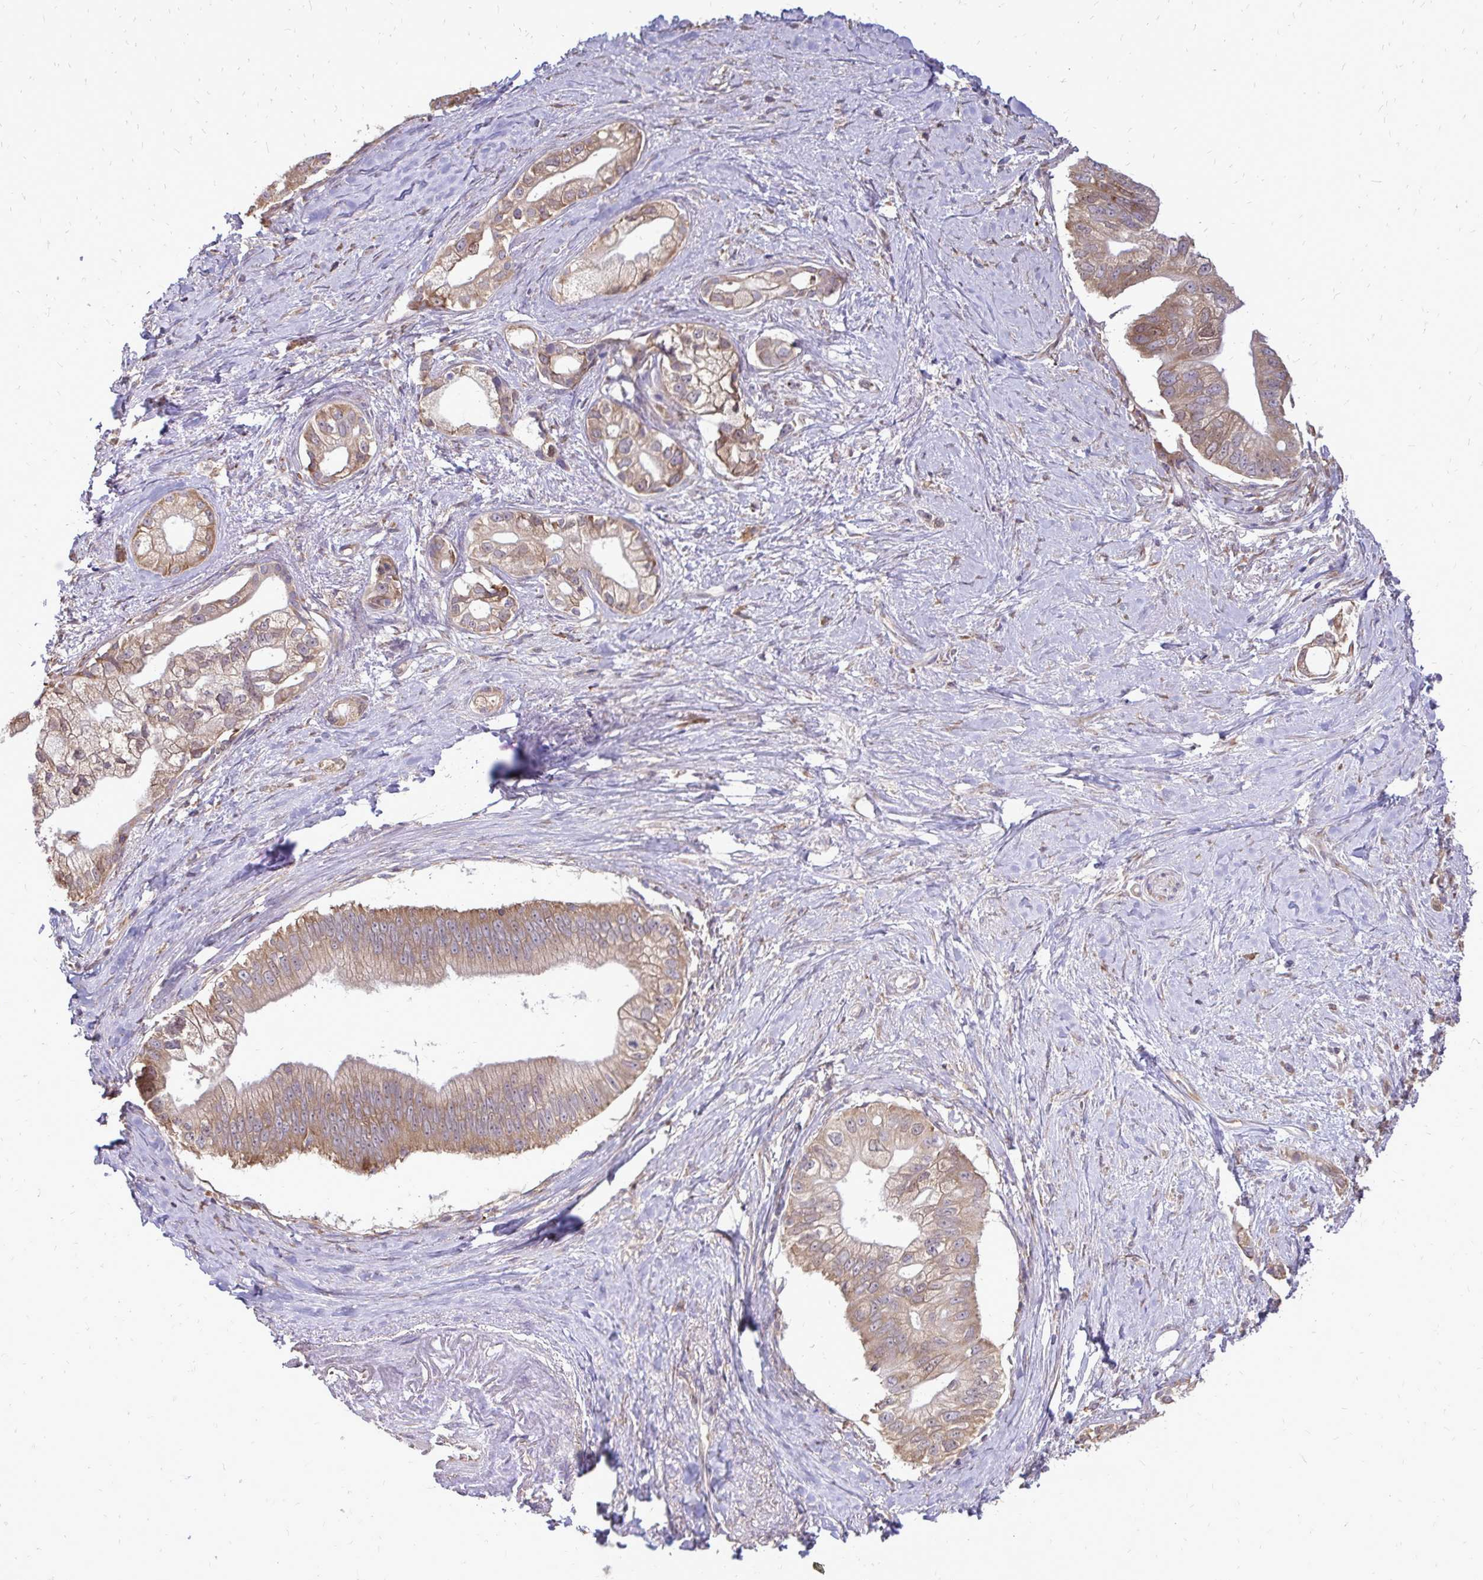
{"staining": {"intensity": "moderate", "quantity": ">75%", "location": "cytoplasmic/membranous"}, "tissue": "pancreatic cancer", "cell_type": "Tumor cells", "image_type": "cancer", "snomed": [{"axis": "morphology", "description": "Adenocarcinoma, NOS"}, {"axis": "topography", "description": "Pancreas"}], "caption": "Immunohistochemical staining of adenocarcinoma (pancreatic) shows medium levels of moderate cytoplasmic/membranous expression in approximately >75% of tumor cells. (IHC, brightfield microscopy, high magnification).", "gene": "RPS3", "patient": {"sex": "male", "age": 70}}